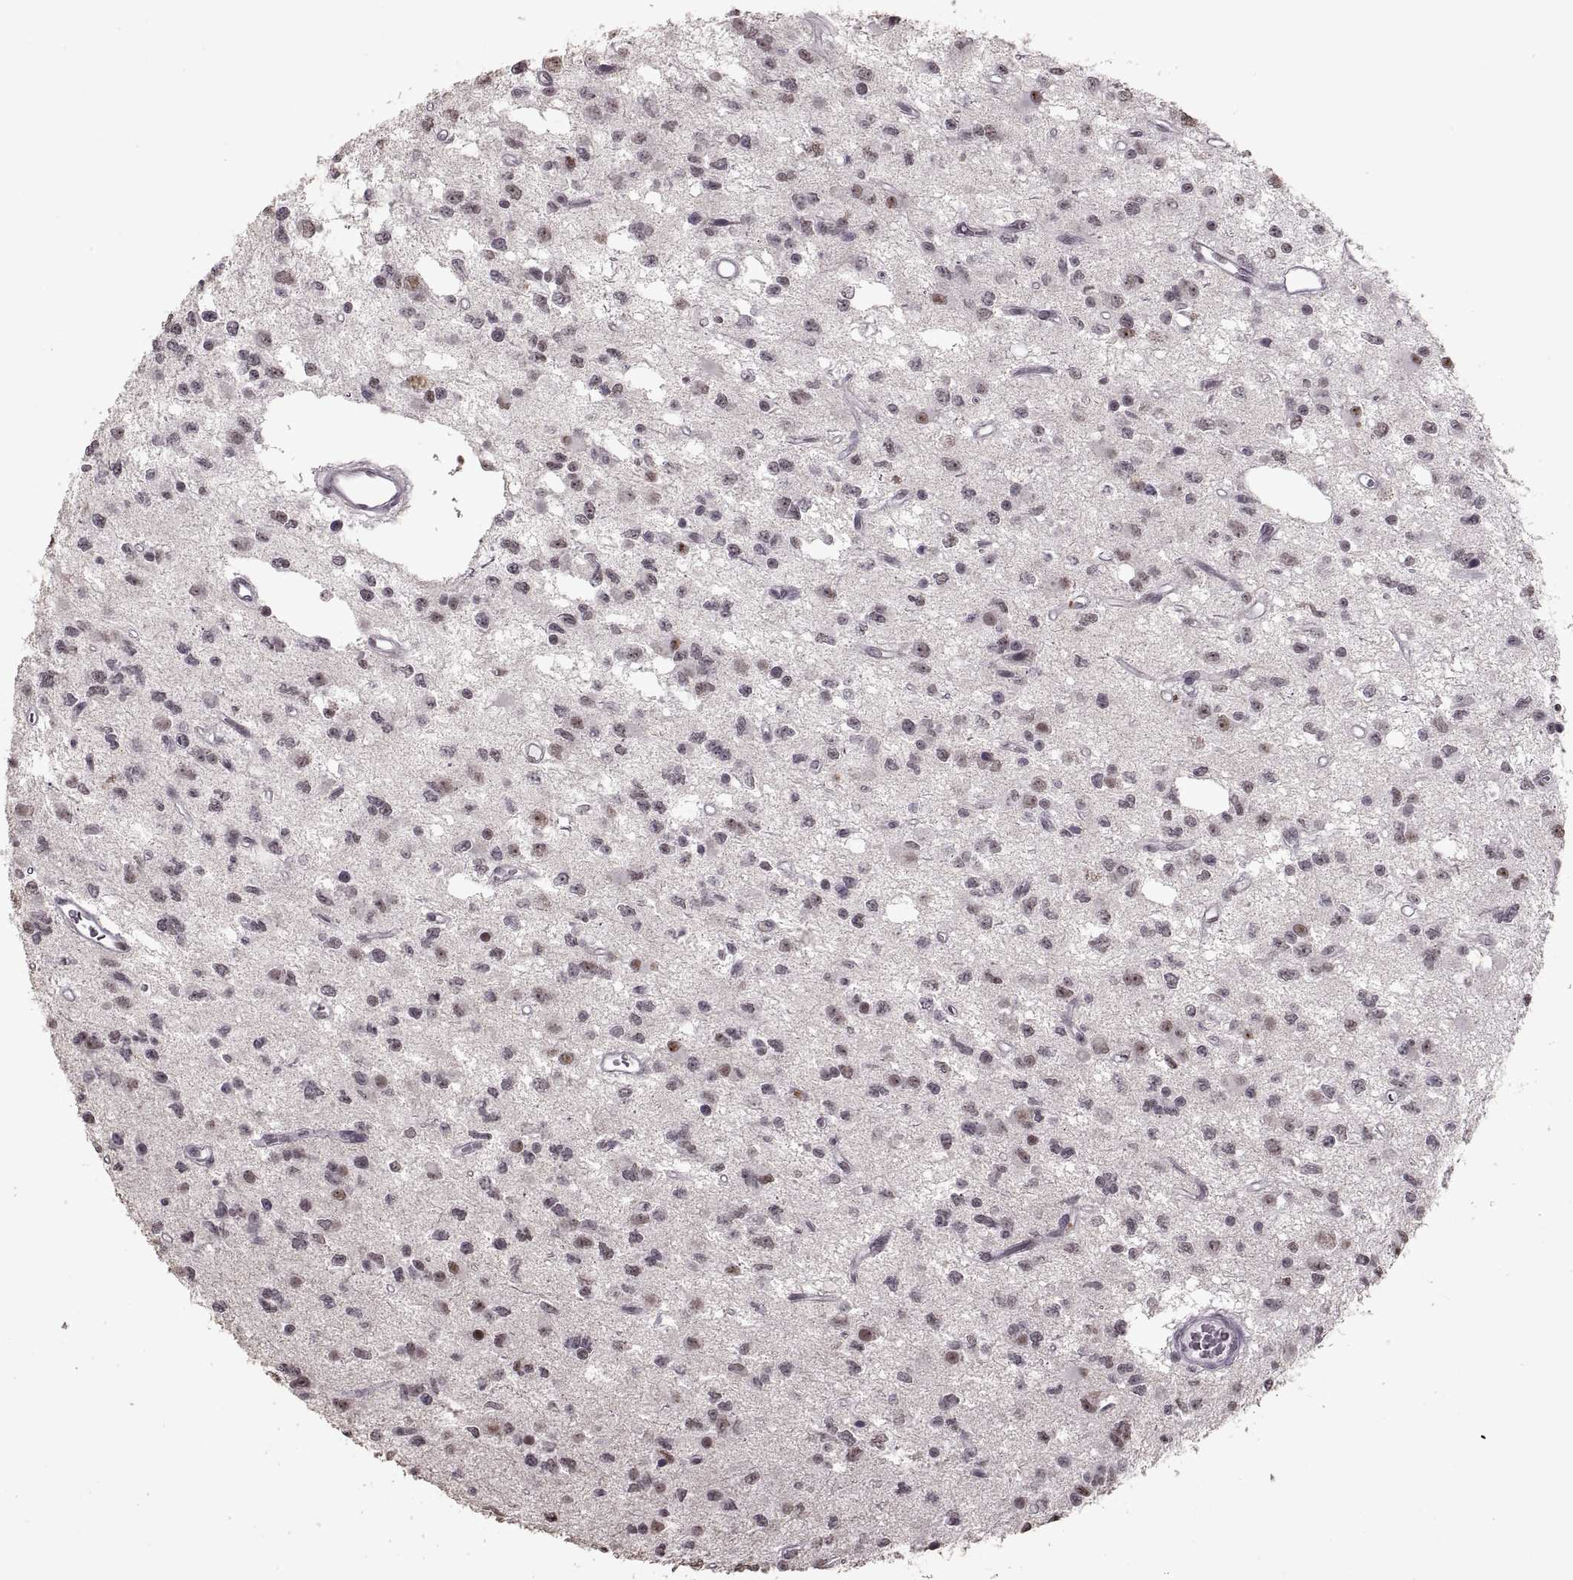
{"staining": {"intensity": "moderate", "quantity": "25%-75%", "location": "nuclear"}, "tissue": "glioma", "cell_type": "Tumor cells", "image_type": "cancer", "snomed": [{"axis": "morphology", "description": "Glioma, malignant, Low grade"}, {"axis": "topography", "description": "Brain"}], "caption": "The immunohistochemical stain shows moderate nuclear staining in tumor cells of malignant glioma (low-grade) tissue.", "gene": "PALS1", "patient": {"sex": "female", "age": 45}}